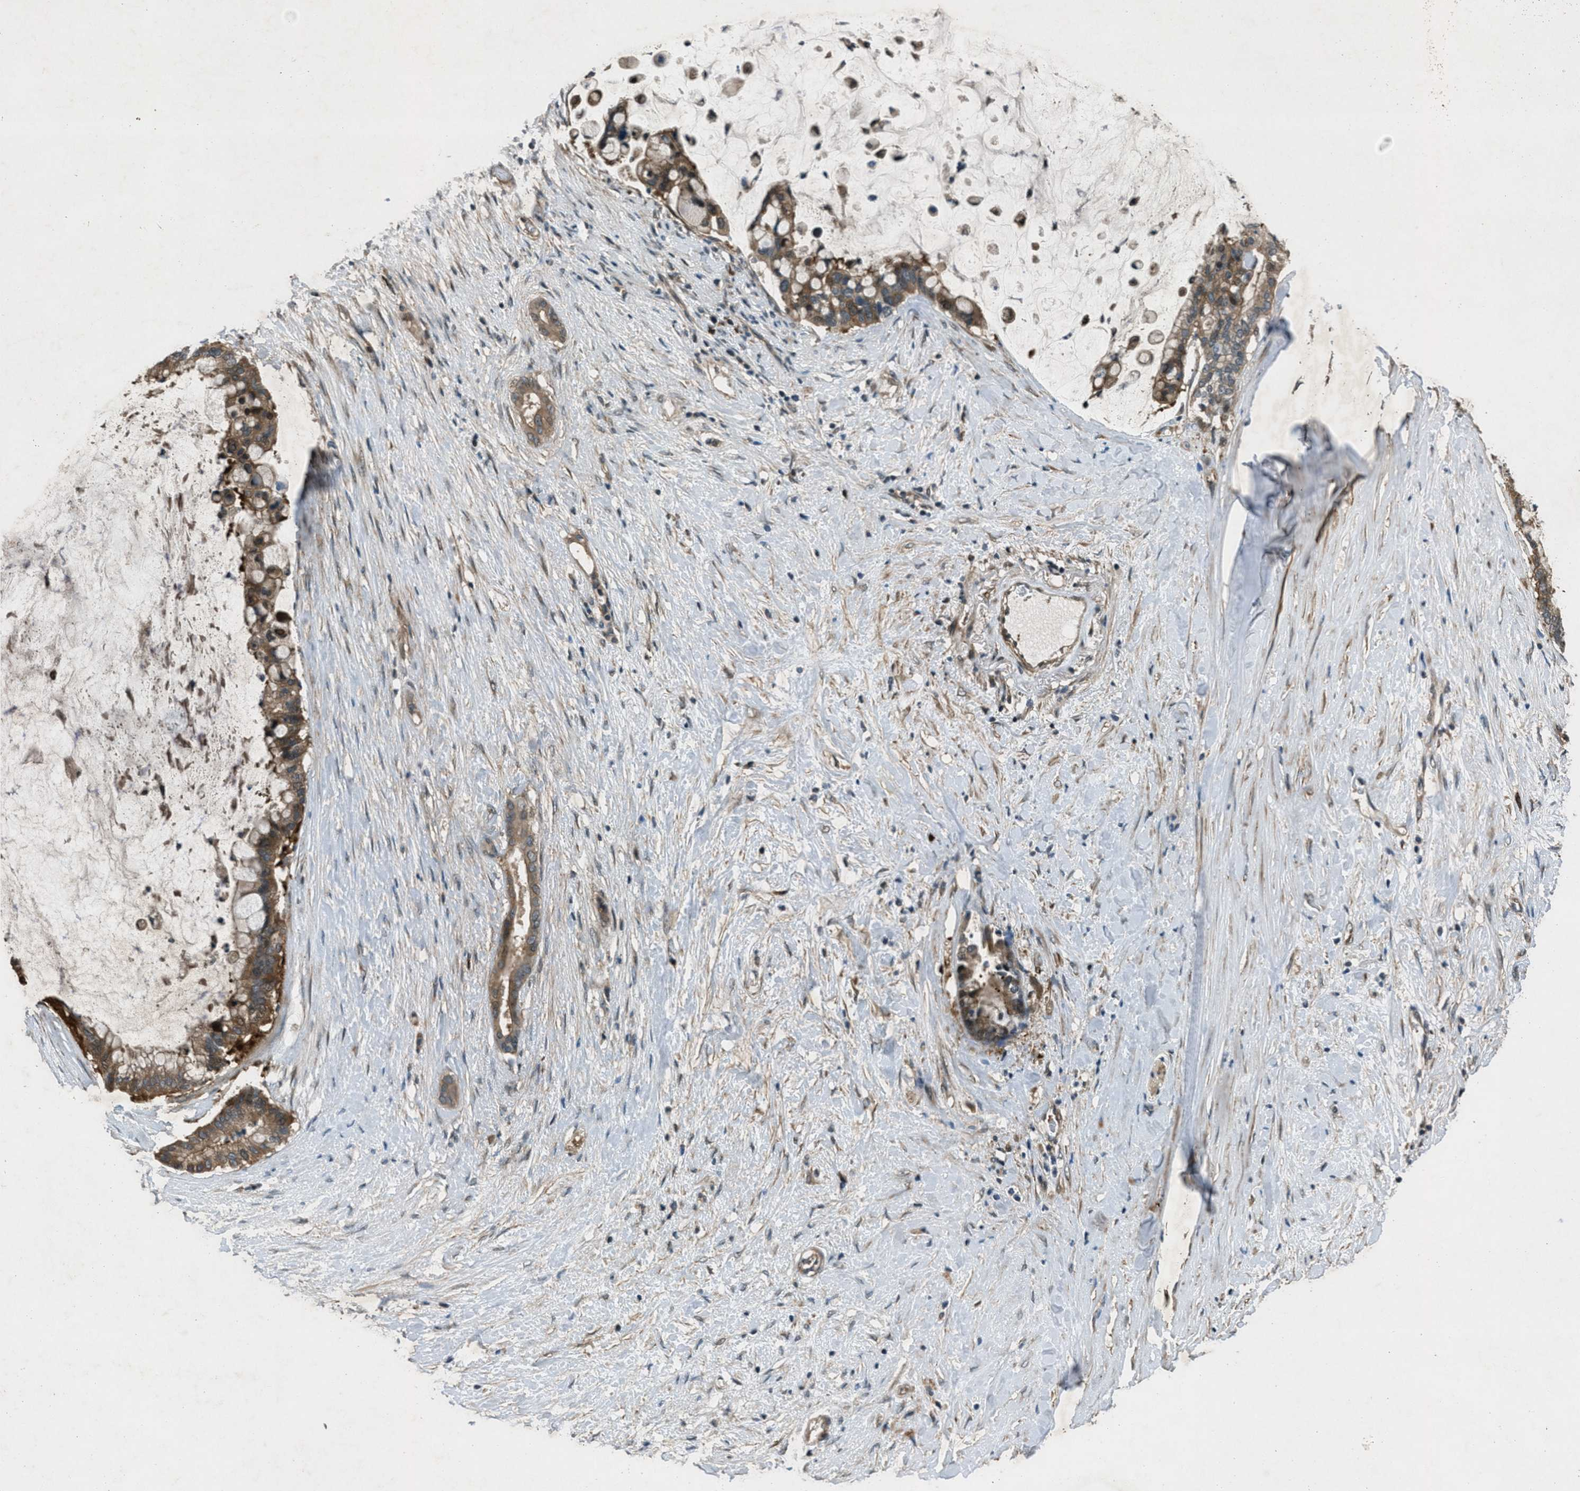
{"staining": {"intensity": "moderate", "quantity": ">75%", "location": "cytoplasmic/membranous"}, "tissue": "pancreatic cancer", "cell_type": "Tumor cells", "image_type": "cancer", "snomed": [{"axis": "morphology", "description": "Adenocarcinoma, NOS"}, {"axis": "topography", "description": "Pancreas"}], "caption": "A high-resolution micrograph shows immunohistochemistry (IHC) staining of pancreatic adenocarcinoma, which shows moderate cytoplasmic/membranous staining in approximately >75% of tumor cells. (IHC, brightfield microscopy, high magnification).", "gene": "EPSTI1", "patient": {"sex": "male", "age": 41}}